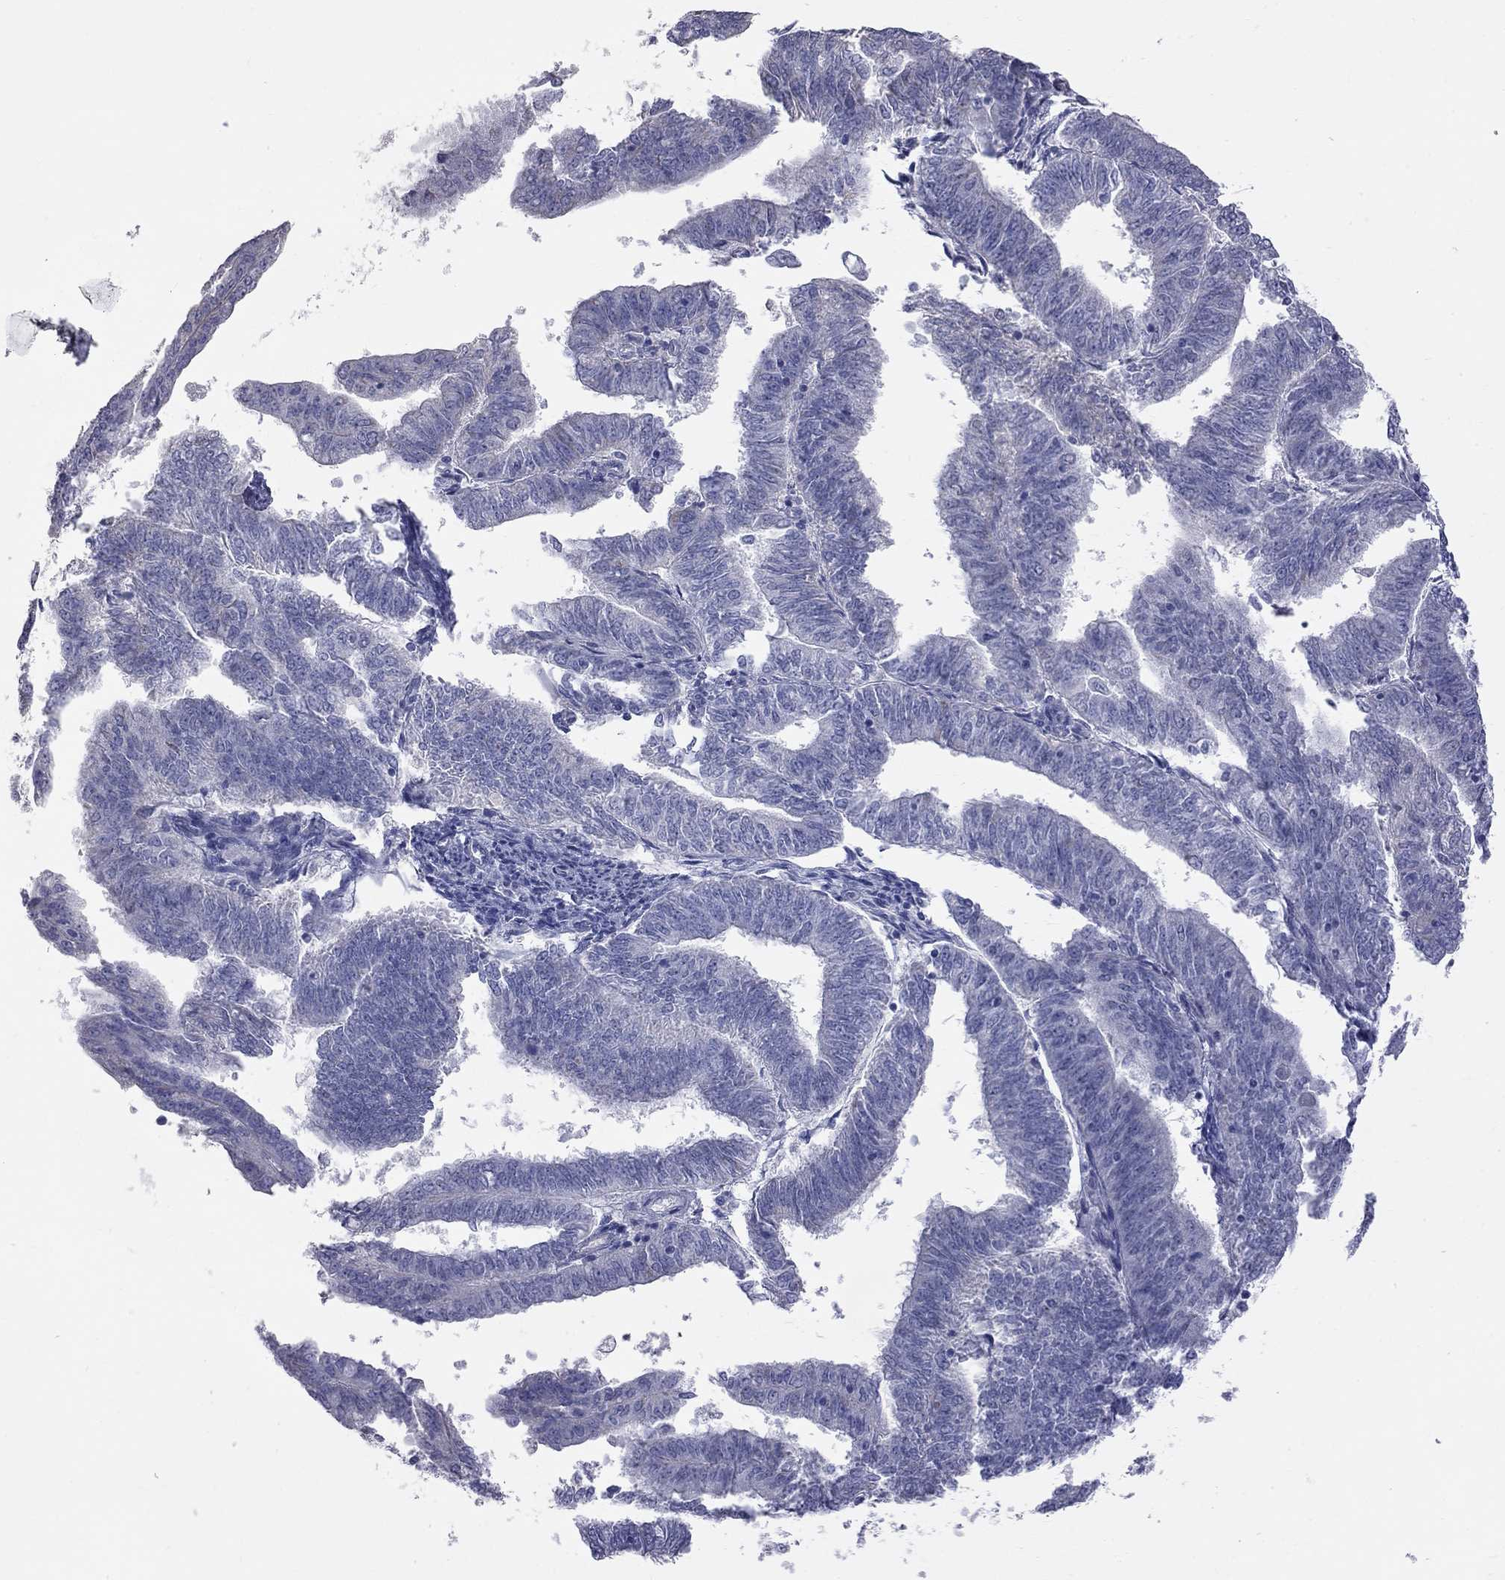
{"staining": {"intensity": "negative", "quantity": "none", "location": "none"}, "tissue": "endometrial cancer", "cell_type": "Tumor cells", "image_type": "cancer", "snomed": [{"axis": "morphology", "description": "Adenocarcinoma, NOS"}, {"axis": "topography", "description": "Endometrium"}], "caption": "Immunohistochemistry (IHC) image of endometrial cancer (adenocarcinoma) stained for a protein (brown), which reveals no expression in tumor cells. (Stains: DAB (3,3'-diaminobenzidine) immunohistochemistry (IHC) with hematoxylin counter stain, Microscopy: brightfield microscopy at high magnification).", "gene": "KCND2", "patient": {"sex": "female", "age": 82}}